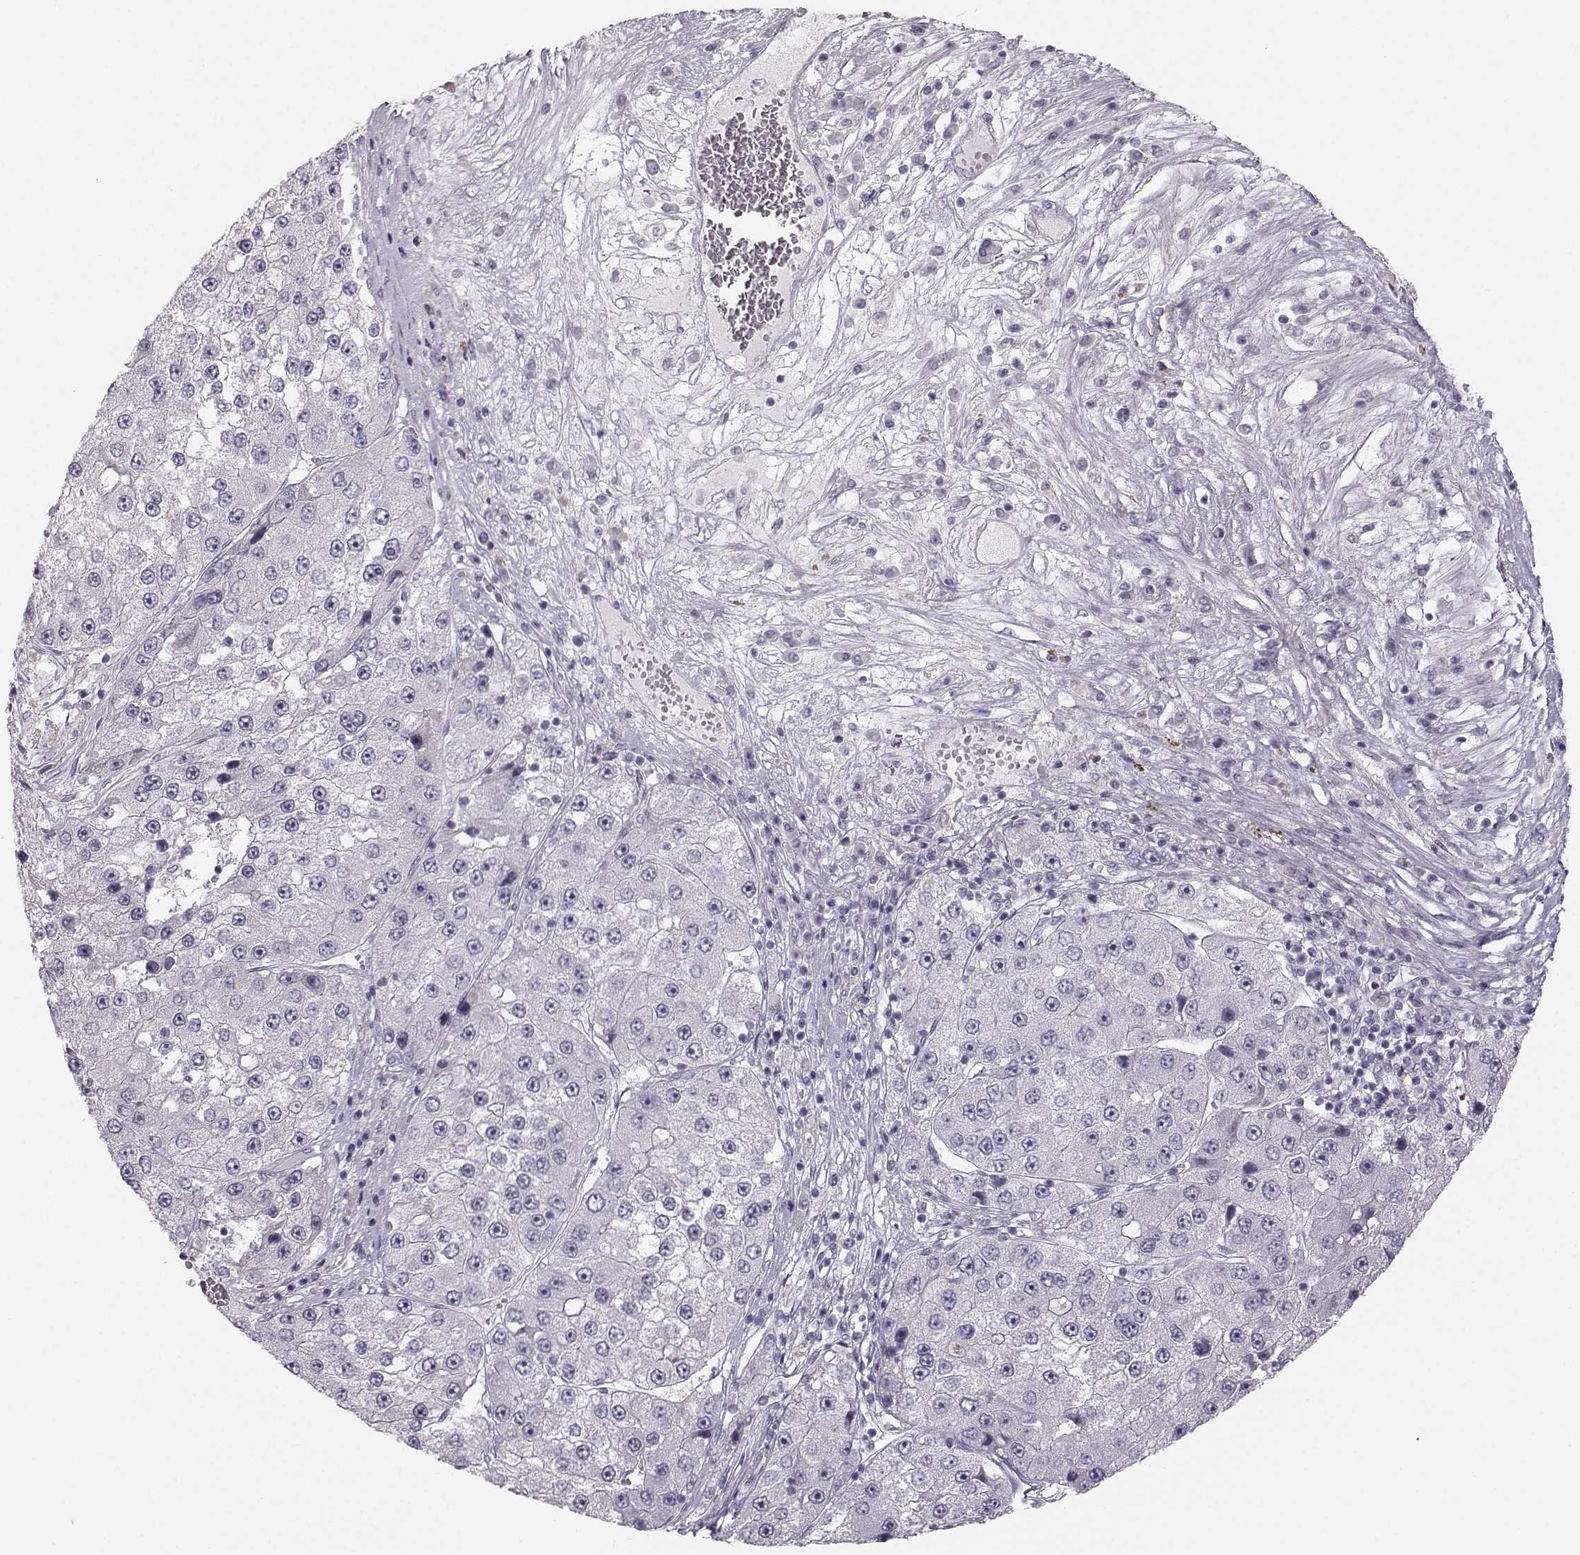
{"staining": {"intensity": "negative", "quantity": "none", "location": "none"}, "tissue": "liver cancer", "cell_type": "Tumor cells", "image_type": "cancer", "snomed": [{"axis": "morphology", "description": "Carcinoma, Hepatocellular, NOS"}, {"axis": "topography", "description": "Liver"}], "caption": "IHC image of hepatocellular carcinoma (liver) stained for a protein (brown), which demonstrates no staining in tumor cells.", "gene": "CASR", "patient": {"sex": "female", "age": 73}}